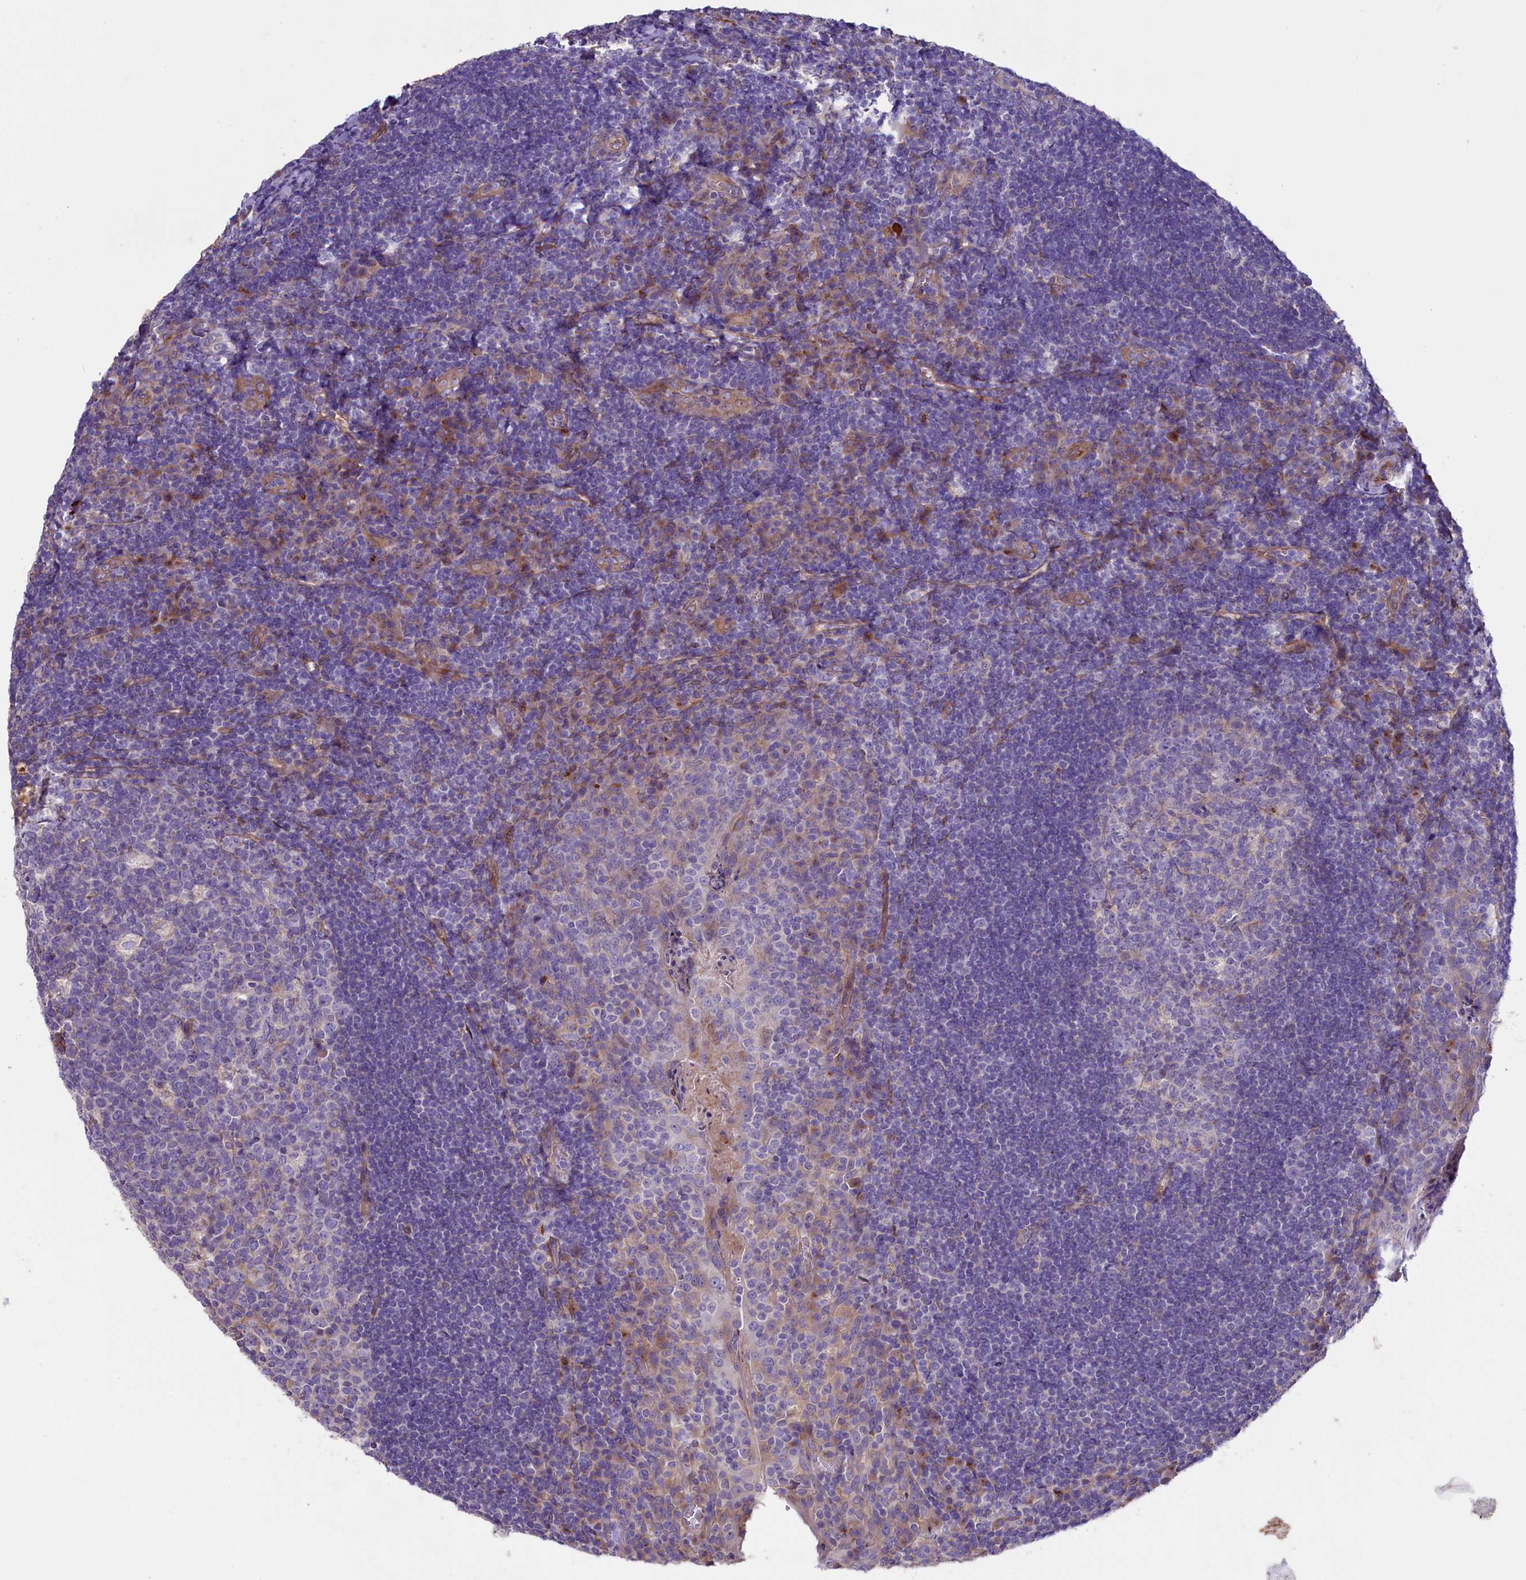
{"staining": {"intensity": "negative", "quantity": "none", "location": "none"}, "tissue": "tonsil", "cell_type": "Germinal center cells", "image_type": "normal", "snomed": [{"axis": "morphology", "description": "Normal tissue, NOS"}, {"axis": "topography", "description": "Tonsil"}], "caption": "Tonsil stained for a protein using immunohistochemistry displays no positivity germinal center cells.", "gene": "GPR108", "patient": {"sex": "male", "age": 17}}